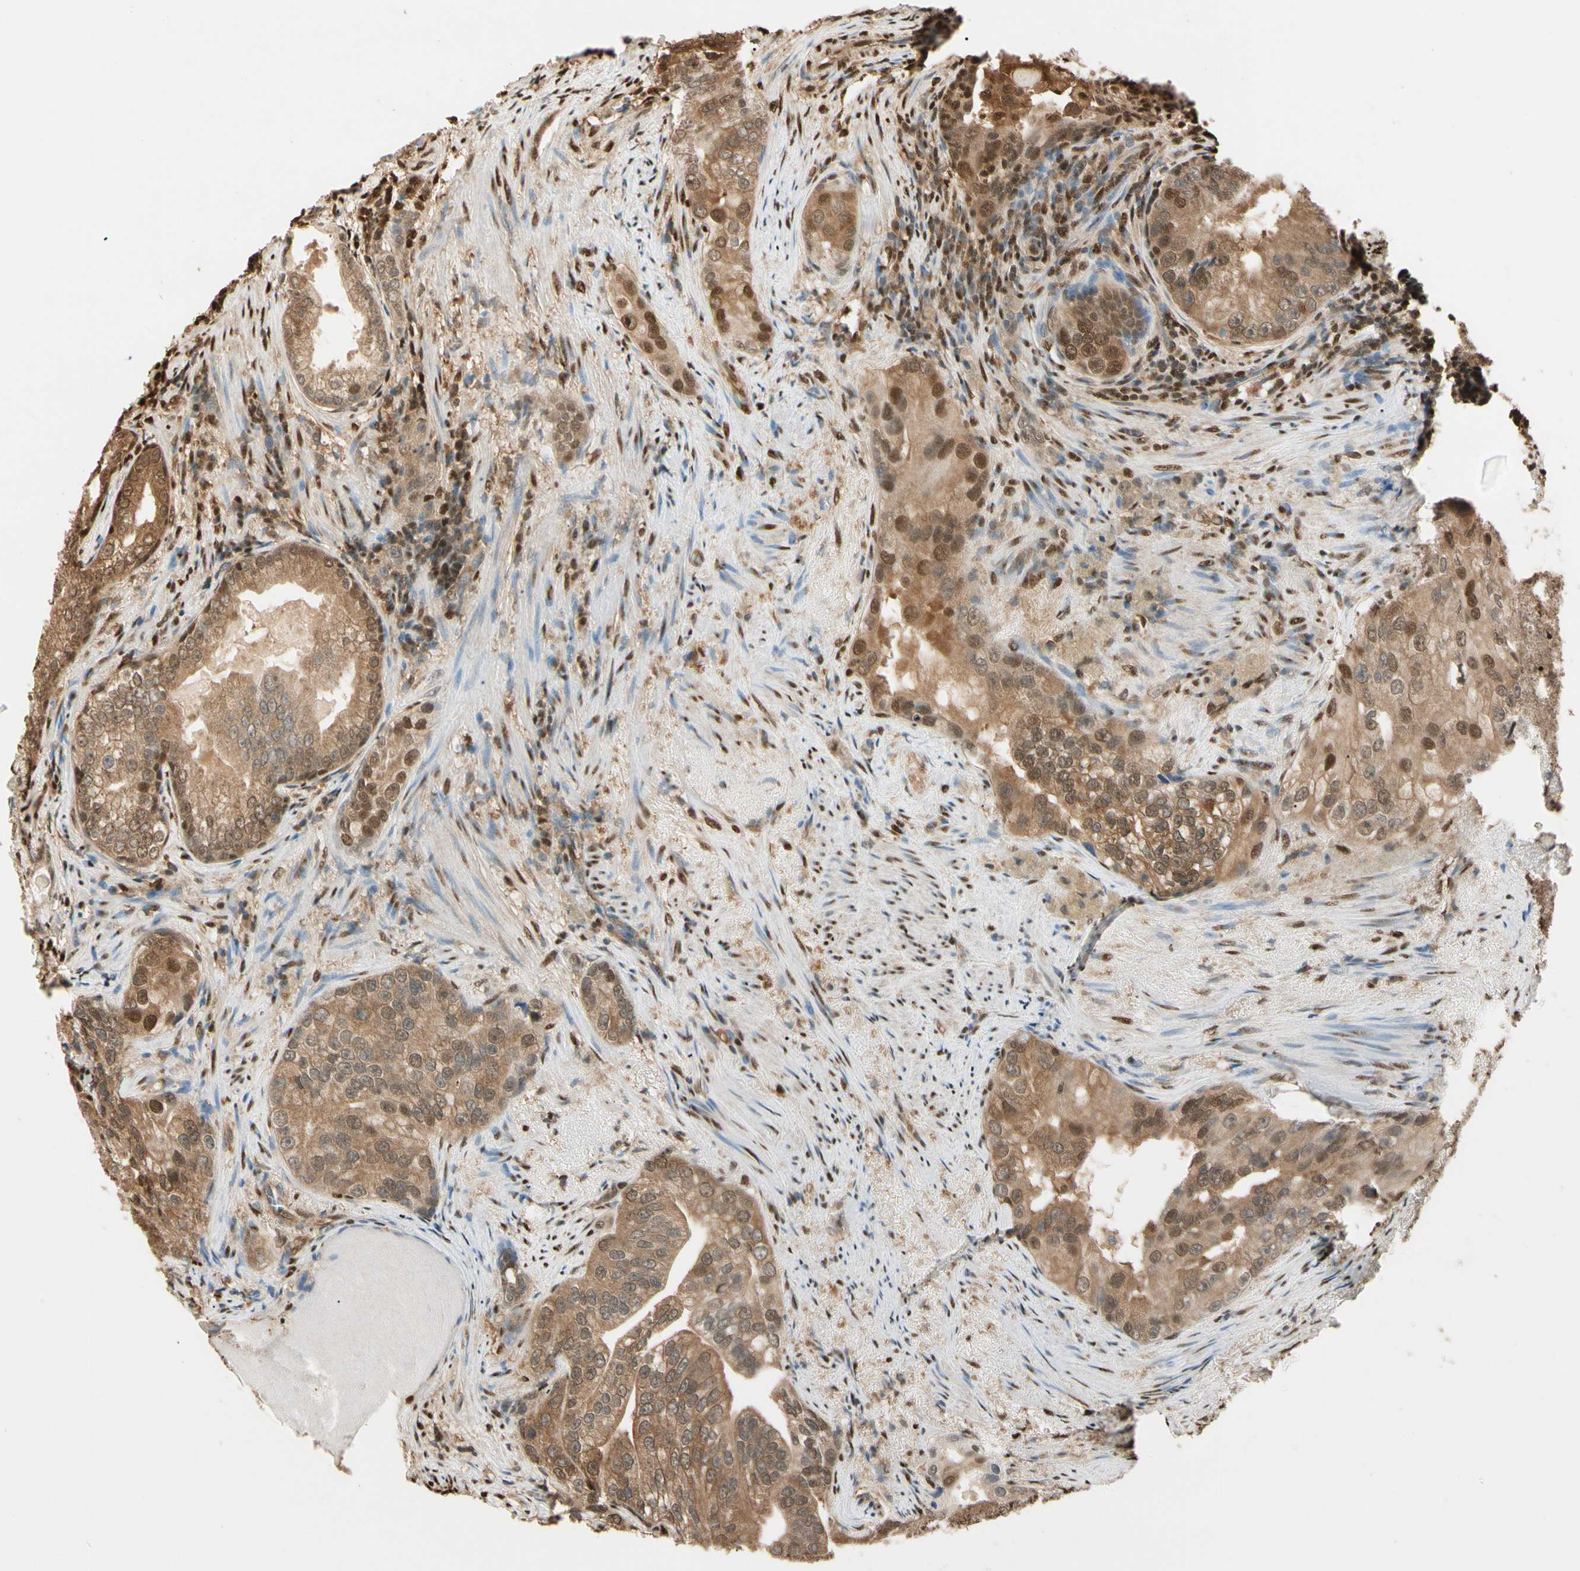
{"staining": {"intensity": "moderate", "quantity": ">75%", "location": "cytoplasmic/membranous,nuclear"}, "tissue": "prostate cancer", "cell_type": "Tumor cells", "image_type": "cancer", "snomed": [{"axis": "morphology", "description": "Adenocarcinoma, High grade"}, {"axis": "topography", "description": "Prostate"}], "caption": "A photomicrograph of high-grade adenocarcinoma (prostate) stained for a protein demonstrates moderate cytoplasmic/membranous and nuclear brown staining in tumor cells.", "gene": "PNCK", "patient": {"sex": "male", "age": 66}}